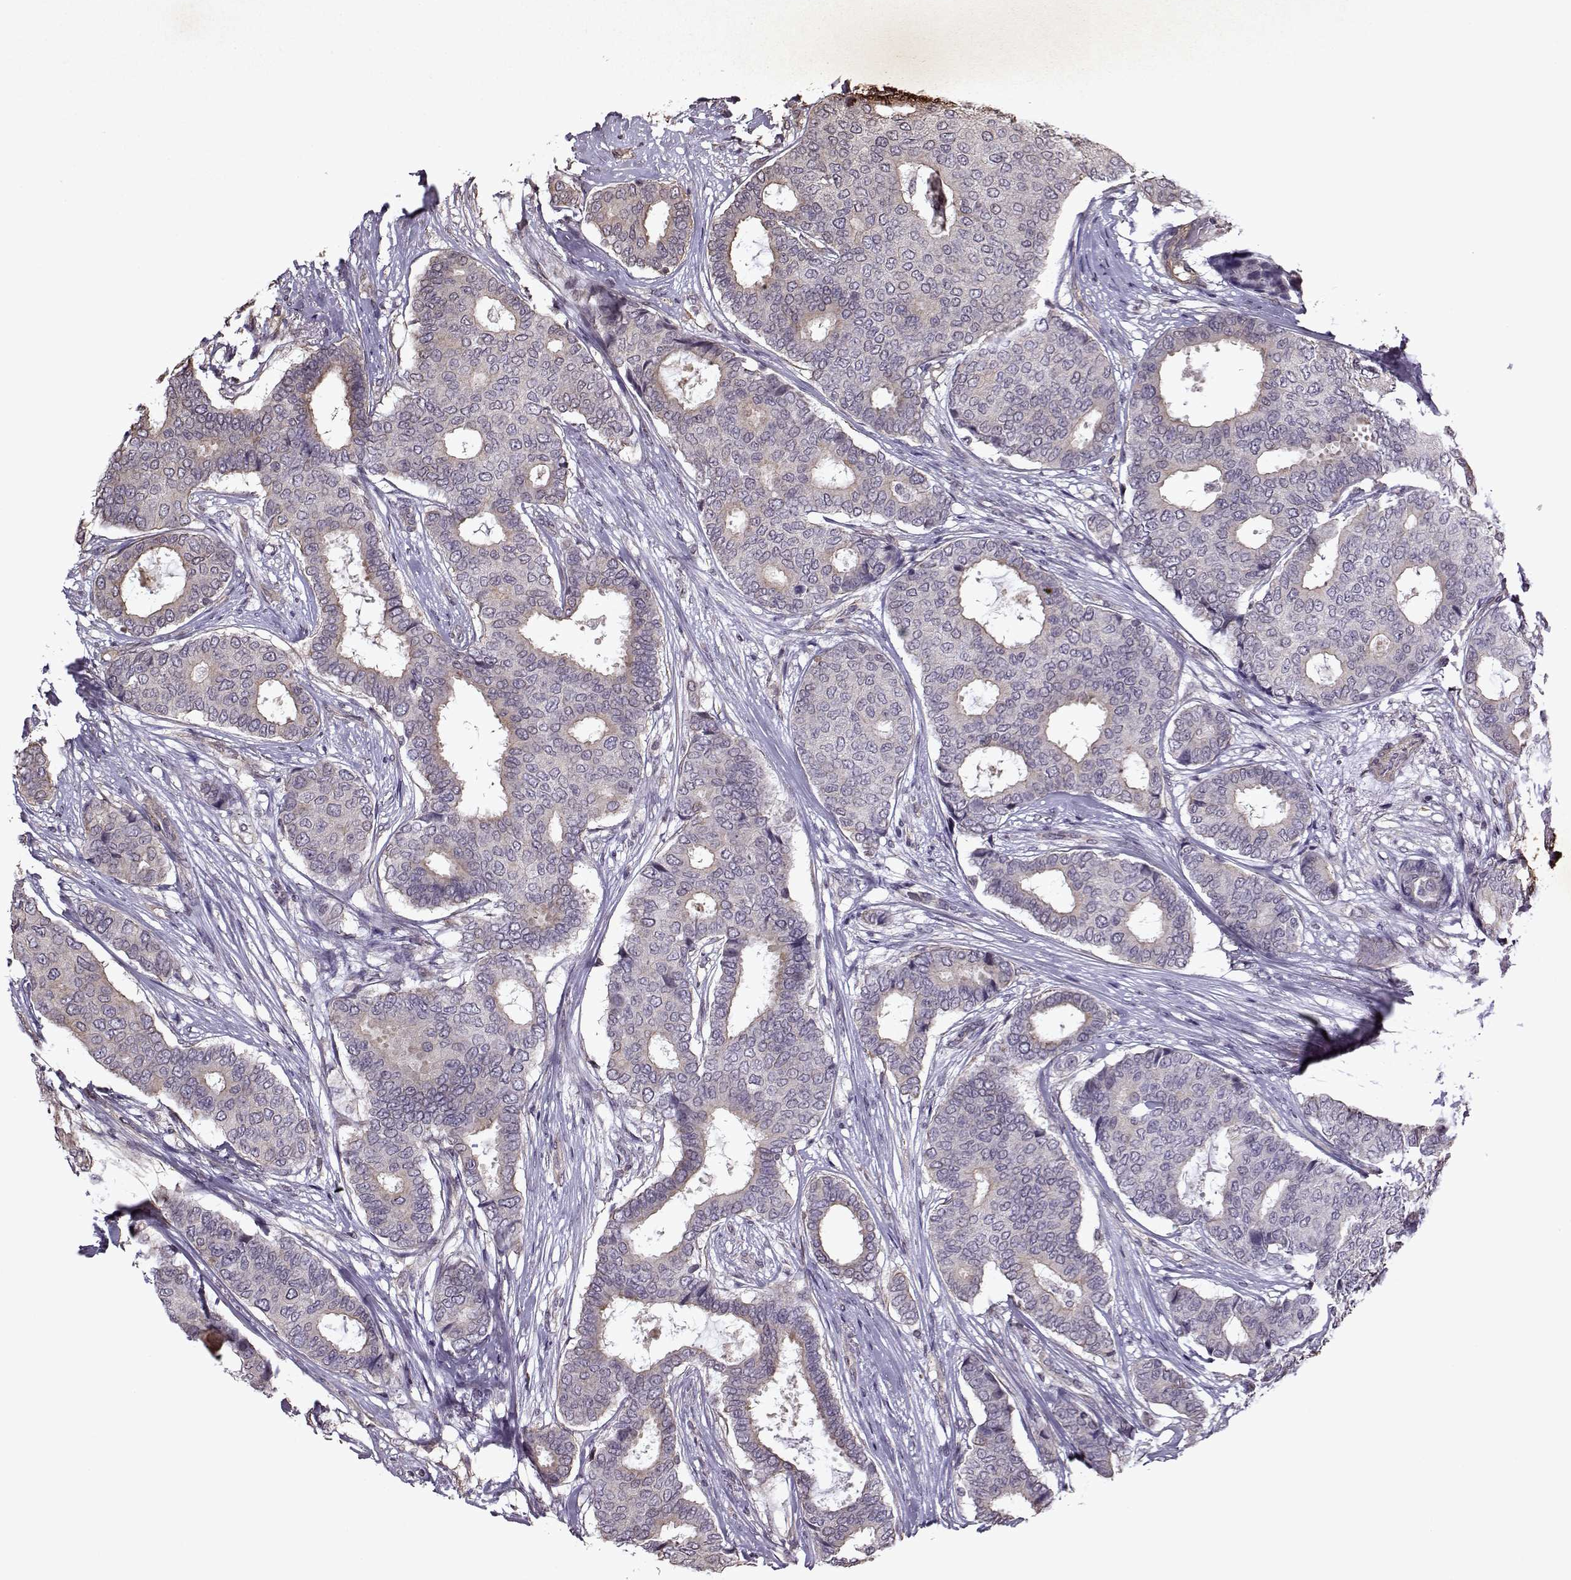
{"staining": {"intensity": "negative", "quantity": "none", "location": "none"}, "tissue": "breast cancer", "cell_type": "Tumor cells", "image_type": "cancer", "snomed": [{"axis": "morphology", "description": "Duct carcinoma"}, {"axis": "topography", "description": "Breast"}], "caption": "Breast cancer stained for a protein using immunohistochemistry (IHC) demonstrates no staining tumor cells.", "gene": "KRT9", "patient": {"sex": "female", "age": 75}}